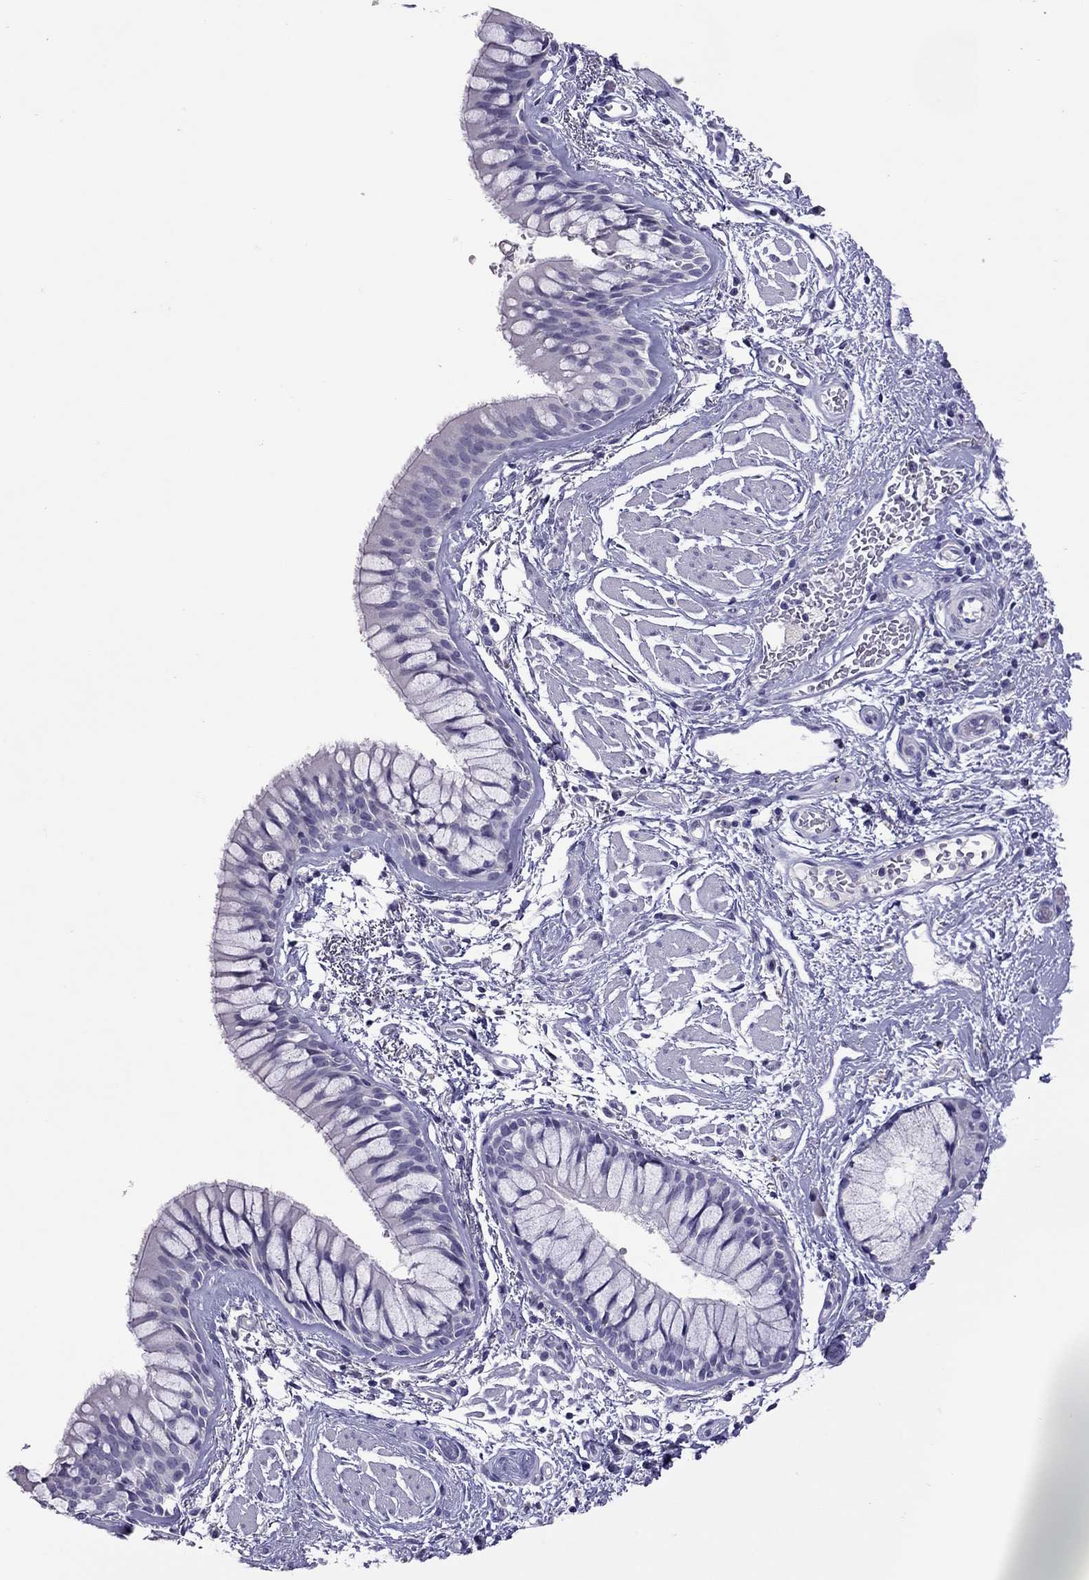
{"staining": {"intensity": "negative", "quantity": "none", "location": "none"}, "tissue": "bronchus", "cell_type": "Respiratory epithelial cells", "image_type": "normal", "snomed": [{"axis": "morphology", "description": "Normal tissue, NOS"}, {"axis": "topography", "description": "Bronchus"}, {"axis": "topography", "description": "Lung"}], "caption": "Immunohistochemistry (IHC) histopathology image of benign bronchus stained for a protein (brown), which reveals no expression in respiratory epithelial cells.", "gene": "SLAMF1", "patient": {"sex": "female", "age": 57}}